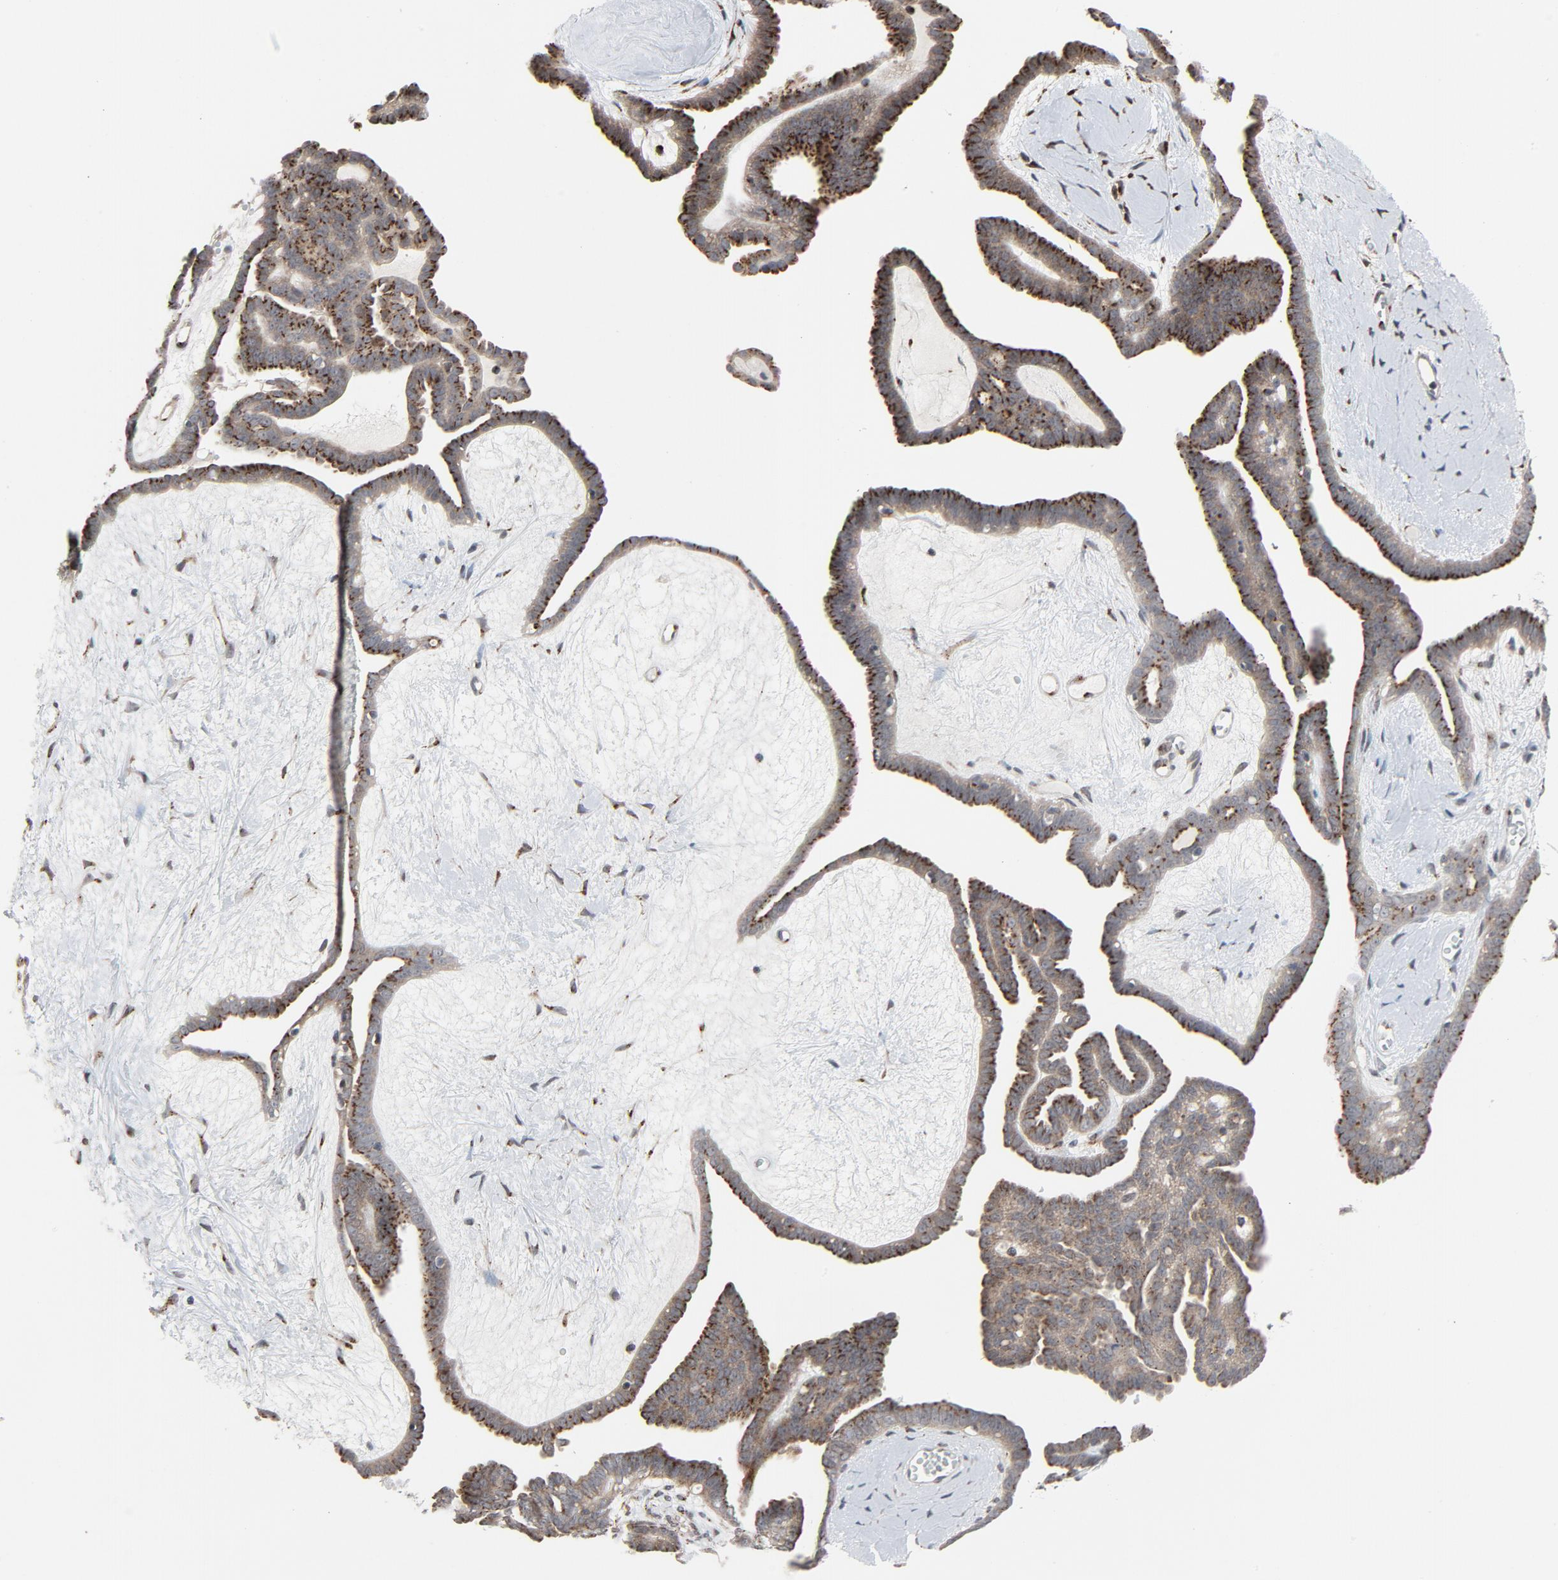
{"staining": {"intensity": "moderate", "quantity": ">75%", "location": "cytoplasmic/membranous"}, "tissue": "ovarian cancer", "cell_type": "Tumor cells", "image_type": "cancer", "snomed": [{"axis": "morphology", "description": "Cystadenocarcinoma, serous, NOS"}, {"axis": "topography", "description": "Ovary"}], "caption": "Moderate cytoplasmic/membranous expression is identified in about >75% of tumor cells in ovarian cancer (serous cystadenocarcinoma).", "gene": "RPL12", "patient": {"sex": "female", "age": 71}}